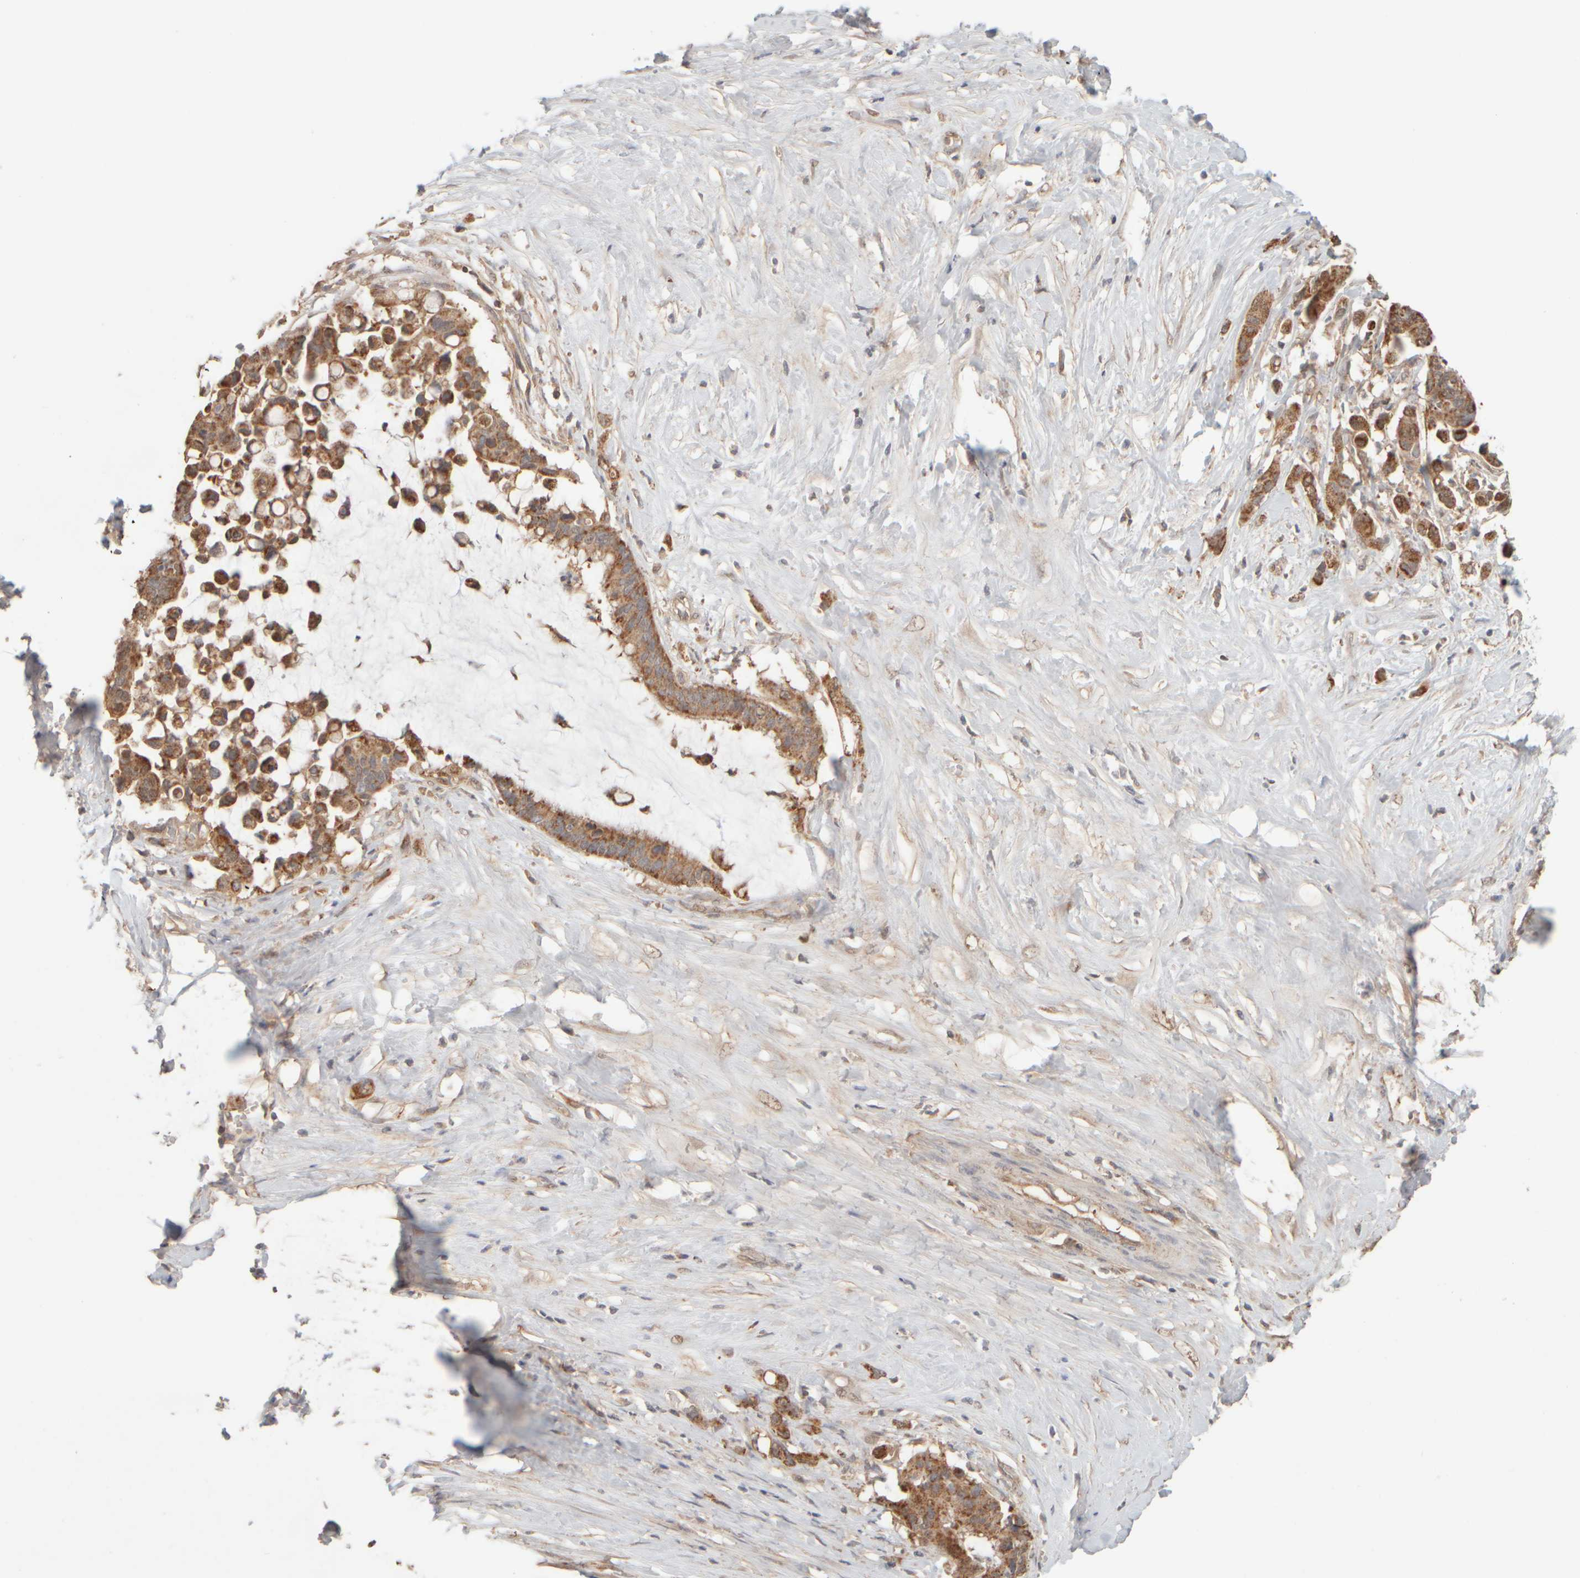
{"staining": {"intensity": "strong", "quantity": "25%-75%", "location": "cytoplasmic/membranous"}, "tissue": "pancreatic cancer", "cell_type": "Tumor cells", "image_type": "cancer", "snomed": [{"axis": "morphology", "description": "Adenocarcinoma, NOS"}, {"axis": "topography", "description": "Pancreas"}], "caption": "Brown immunohistochemical staining in pancreatic cancer displays strong cytoplasmic/membranous expression in about 25%-75% of tumor cells. The protein is shown in brown color, while the nuclei are stained blue.", "gene": "EIF2B3", "patient": {"sex": "male", "age": 41}}